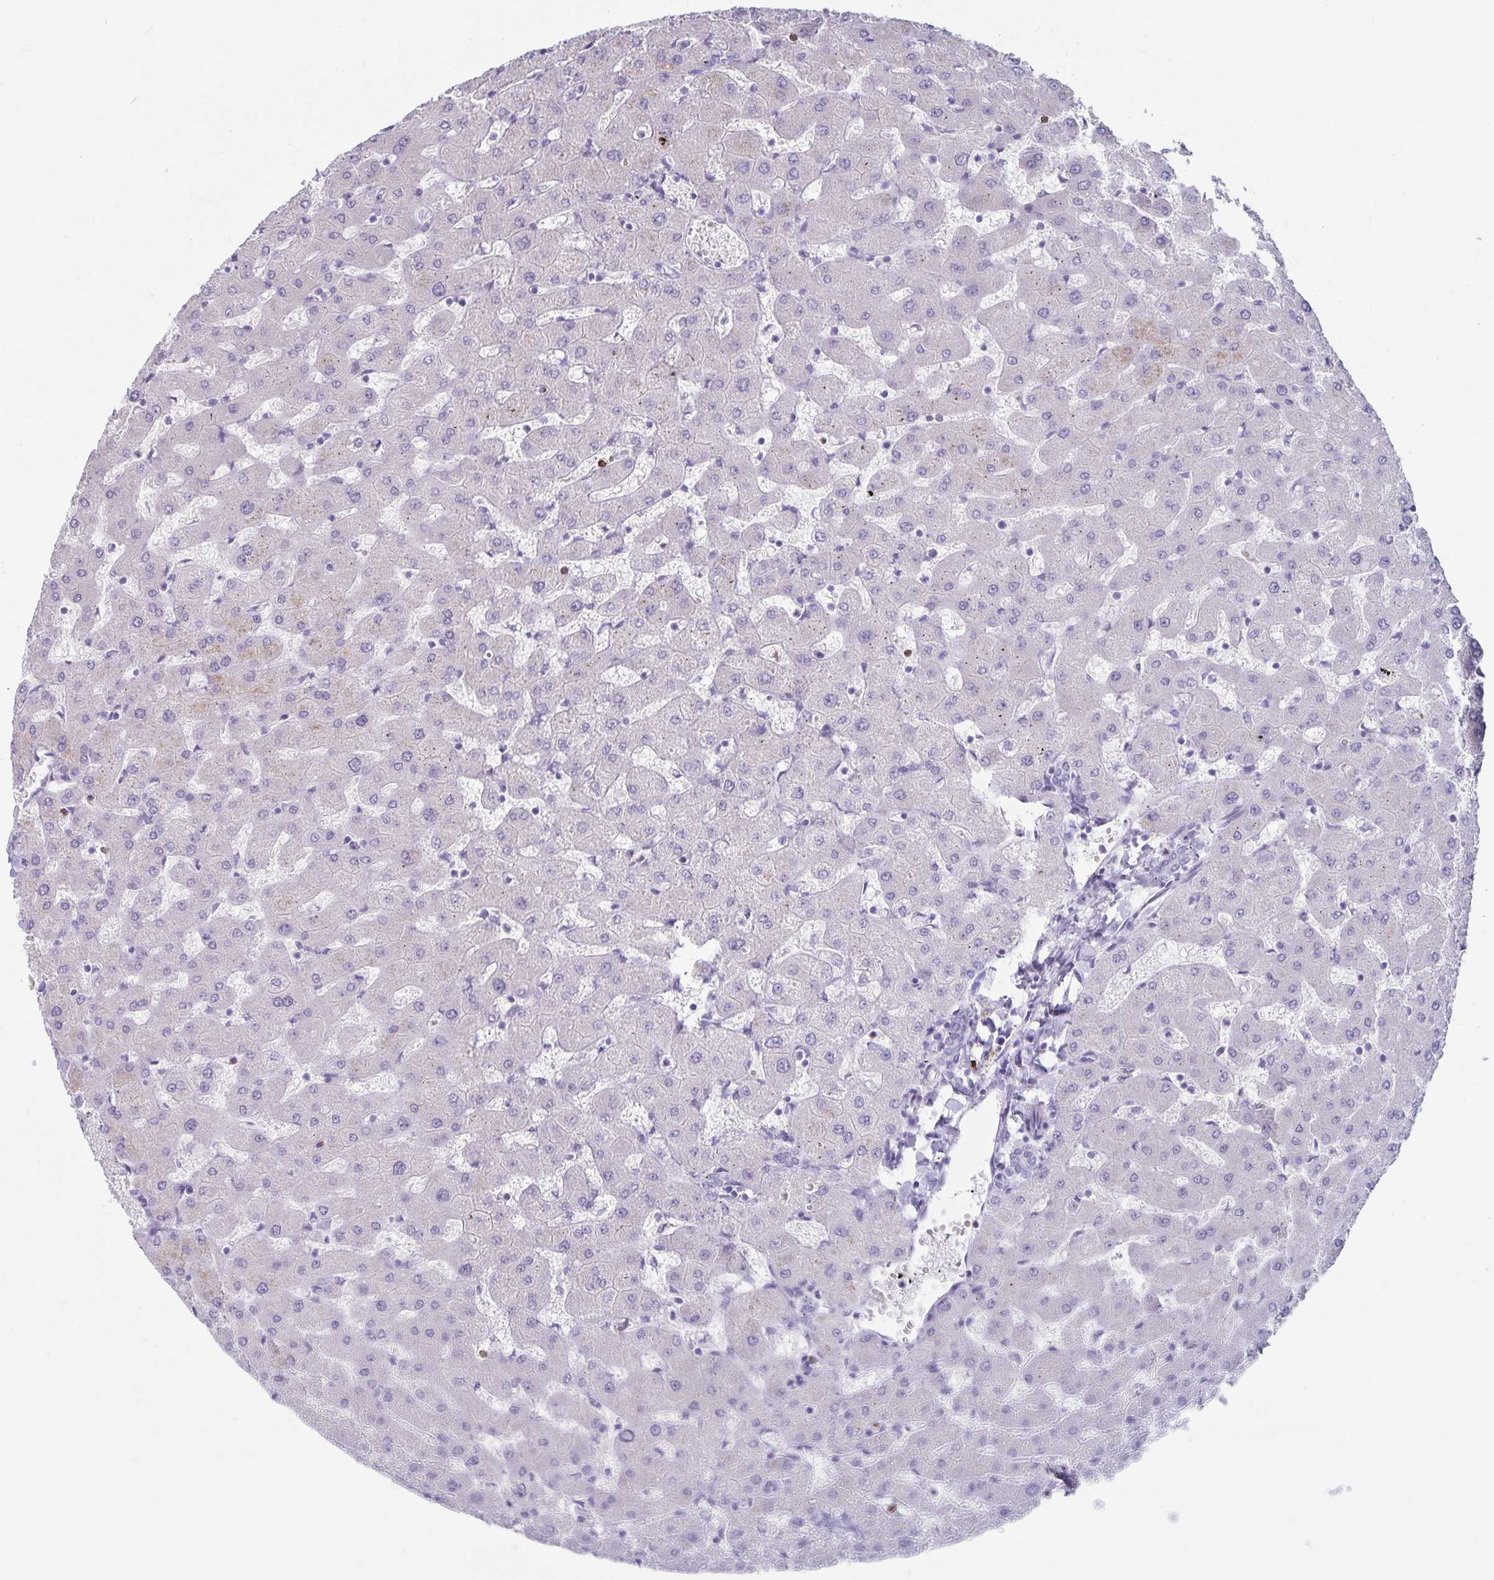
{"staining": {"intensity": "negative", "quantity": "none", "location": "none"}, "tissue": "liver", "cell_type": "Cholangiocytes", "image_type": "normal", "snomed": [{"axis": "morphology", "description": "Normal tissue, NOS"}, {"axis": "topography", "description": "Liver"}], "caption": "DAB immunohistochemical staining of benign liver displays no significant positivity in cholangiocytes. (Immunohistochemistry (ihc), brightfield microscopy, high magnification).", "gene": "GNLY", "patient": {"sex": "female", "age": 63}}